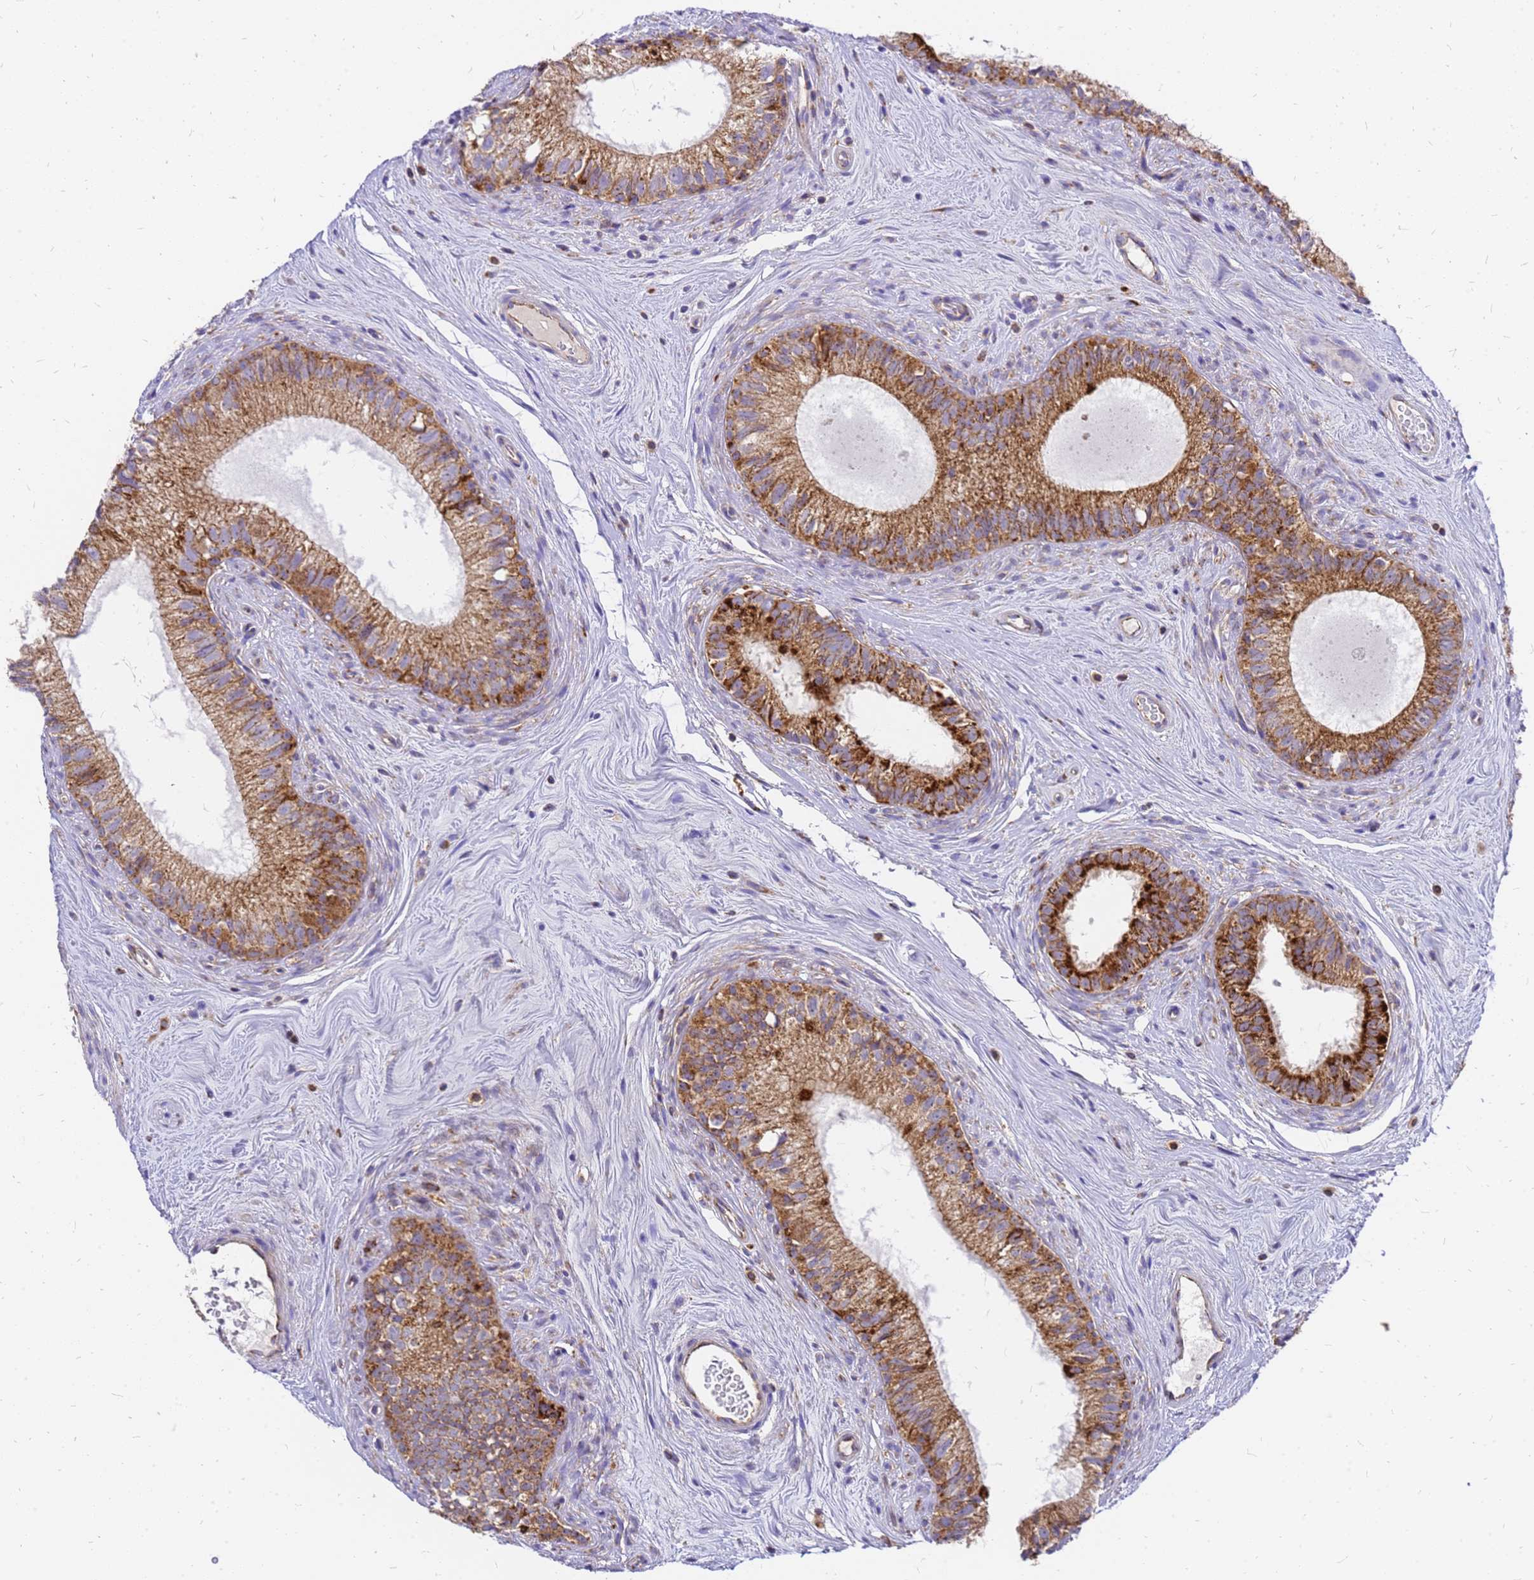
{"staining": {"intensity": "strong", "quantity": ">75%", "location": "cytoplasmic/membranous"}, "tissue": "epididymis", "cell_type": "Glandular cells", "image_type": "normal", "snomed": [{"axis": "morphology", "description": "Normal tissue, NOS"}, {"axis": "topography", "description": "Epididymis"}], "caption": "The image exhibits immunohistochemical staining of normal epididymis. There is strong cytoplasmic/membranous expression is seen in about >75% of glandular cells.", "gene": "MRPS26", "patient": {"sex": "male", "age": 71}}